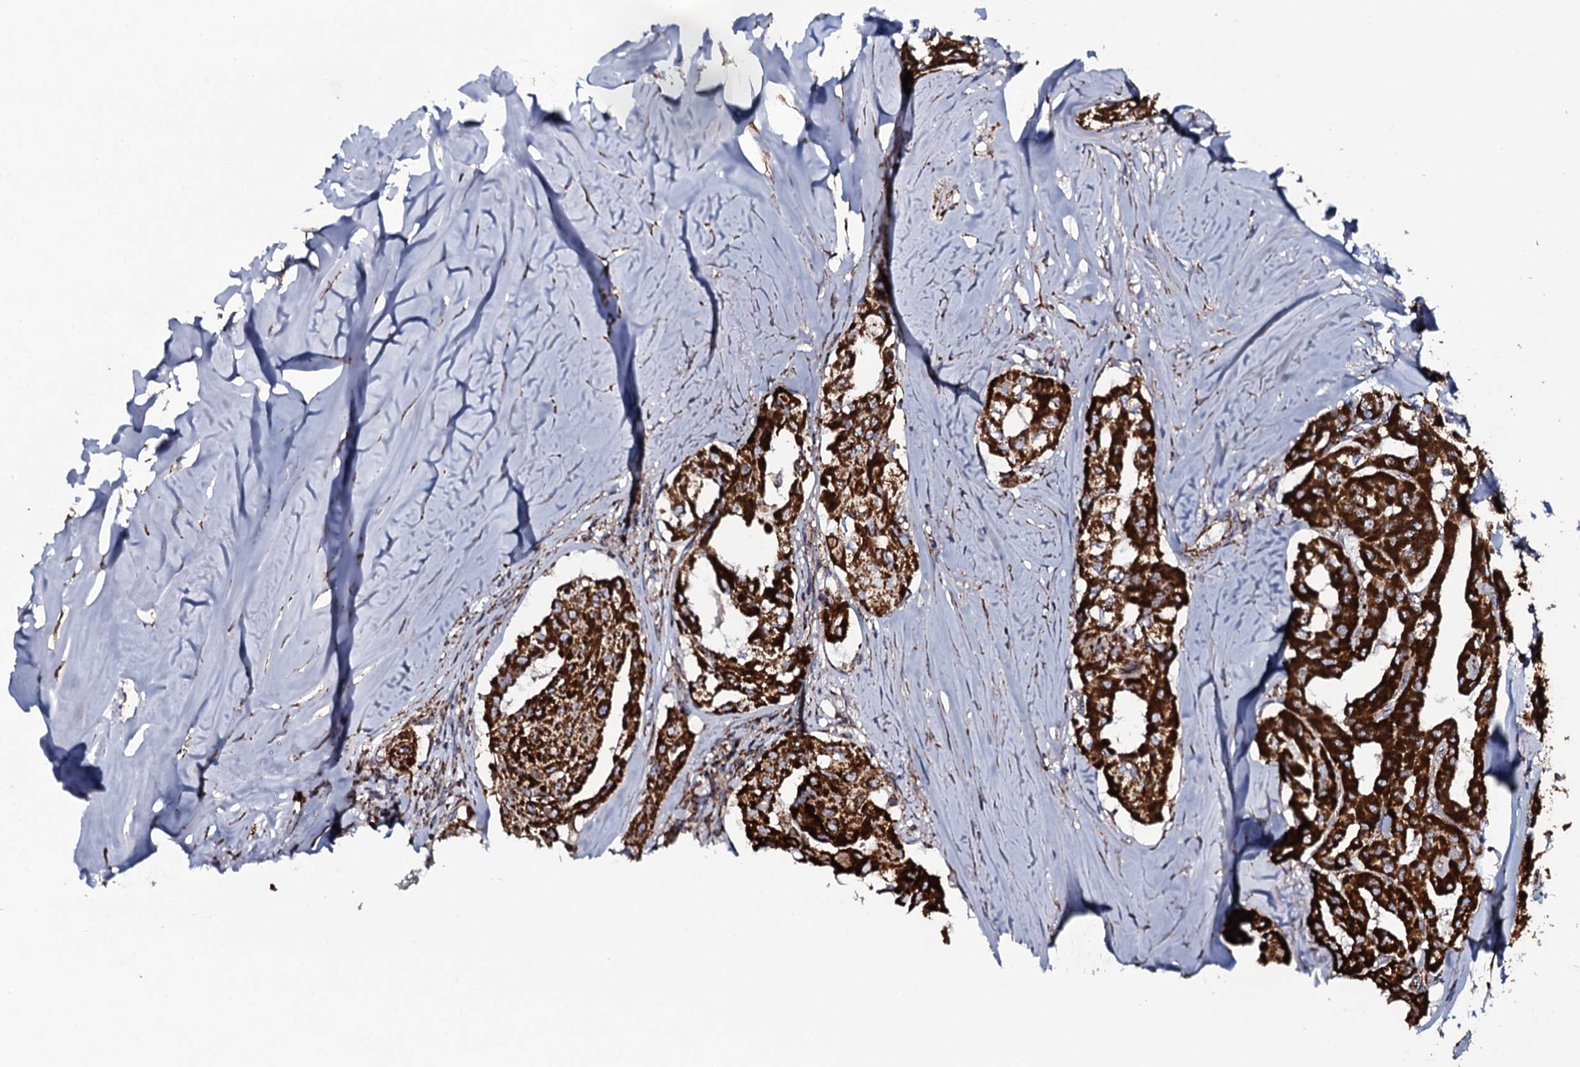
{"staining": {"intensity": "strong", "quantity": ">75%", "location": "cytoplasmic/membranous"}, "tissue": "thyroid cancer", "cell_type": "Tumor cells", "image_type": "cancer", "snomed": [{"axis": "morphology", "description": "Papillary adenocarcinoma, NOS"}, {"axis": "topography", "description": "Thyroid gland"}], "caption": "Thyroid papillary adenocarcinoma tissue exhibits strong cytoplasmic/membranous staining in approximately >75% of tumor cells, visualized by immunohistochemistry.", "gene": "EVC2", "patient": {"sex": "female", "age": 59}}